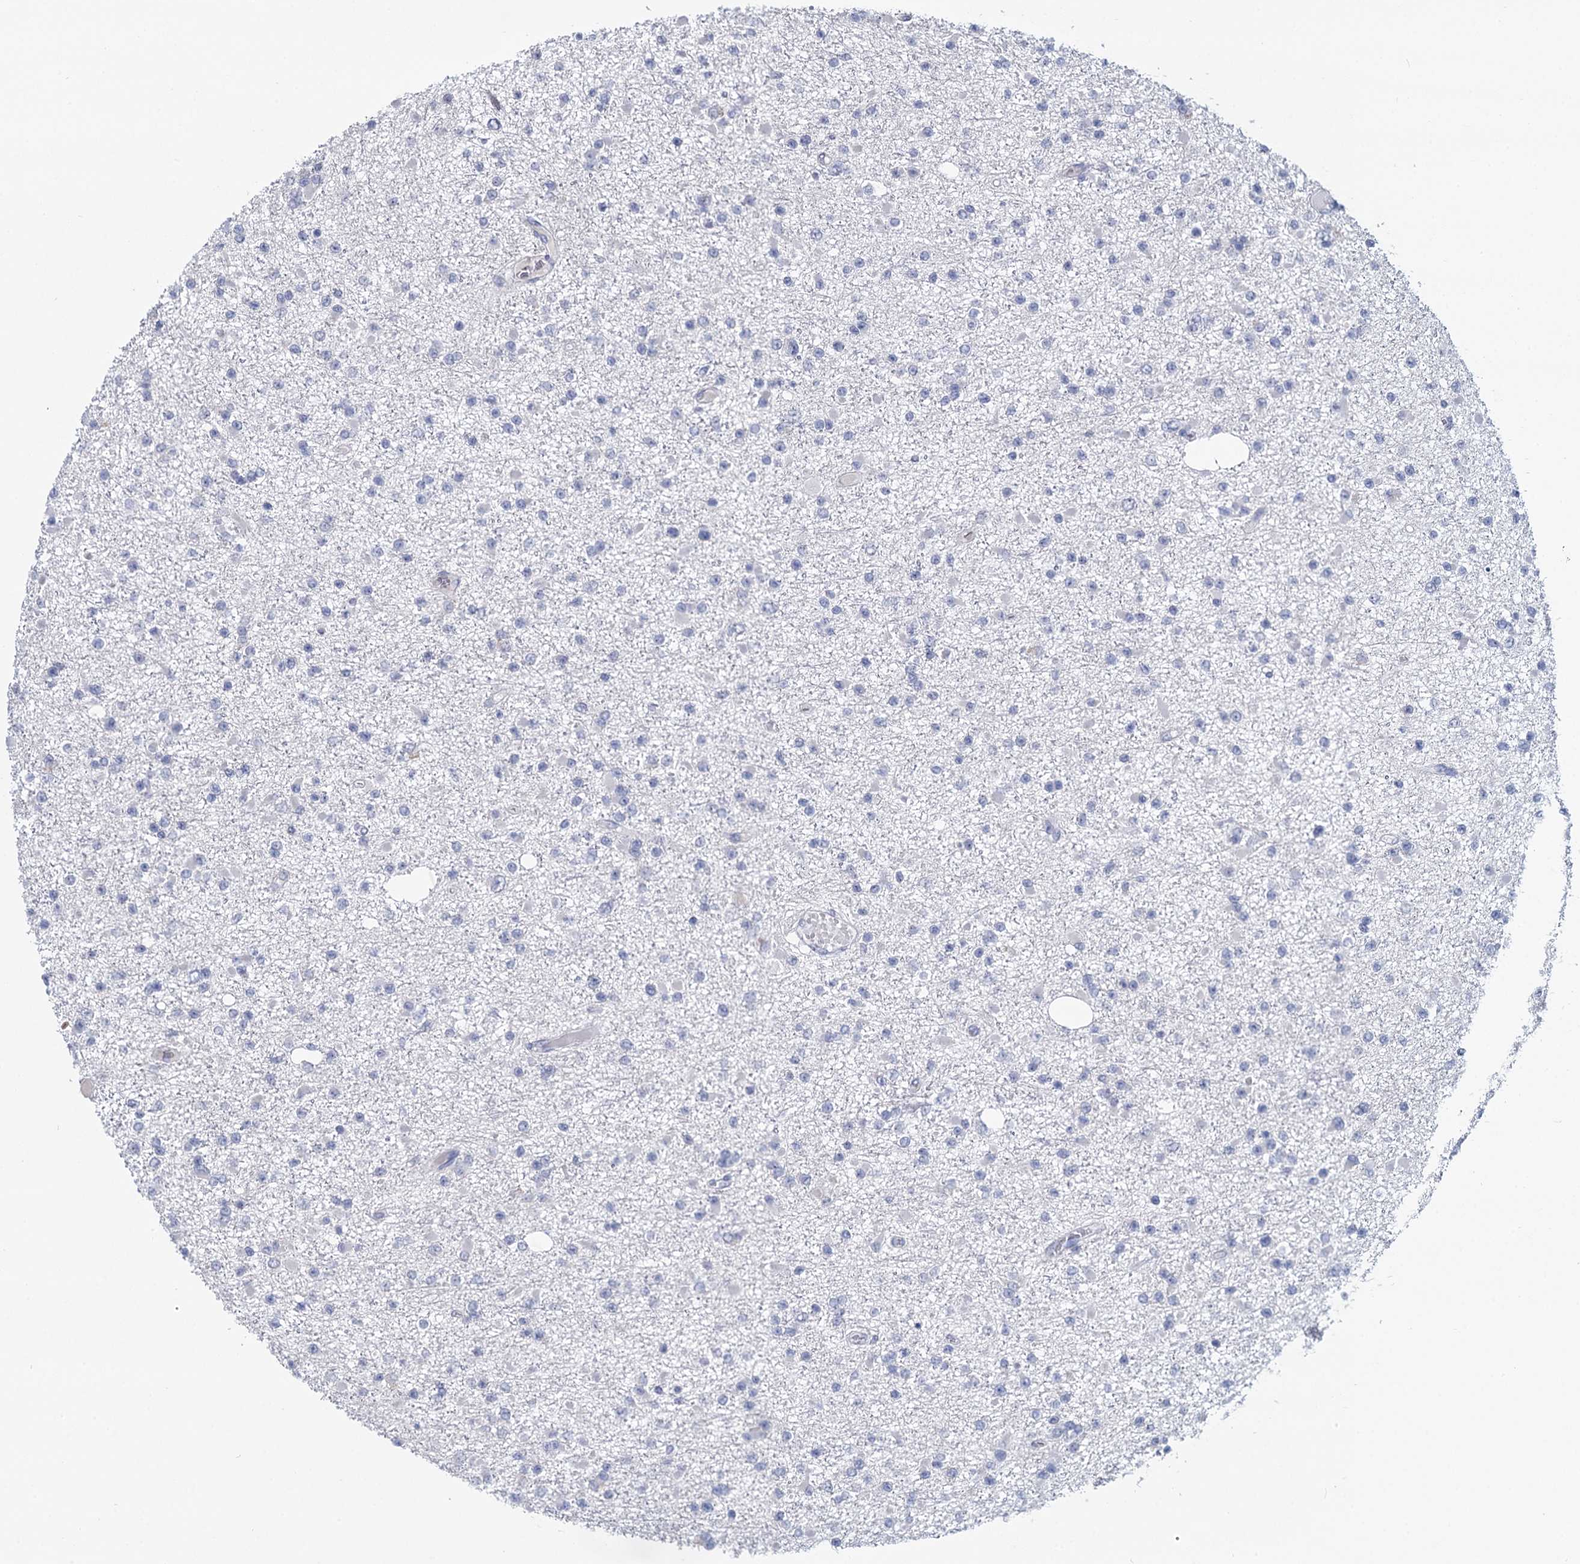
{"staining": {"intensity": "negative", "quantity": "none", "location": "none"}, "tissue": "glioma", "cell_type": "Tumor cells", "image_type": "cancer", "snomed": [{"axis": "morphology", "description": "Glioma, malignant, Low grade"}, {"axis": "topography", "description": "Brain"}], "caption": "This is a image of immunohistochemistry staining of glioma, which shows no expression in tumor cells.", "gene": "SFN", "patient": {"sex": "female", "age": 22}}